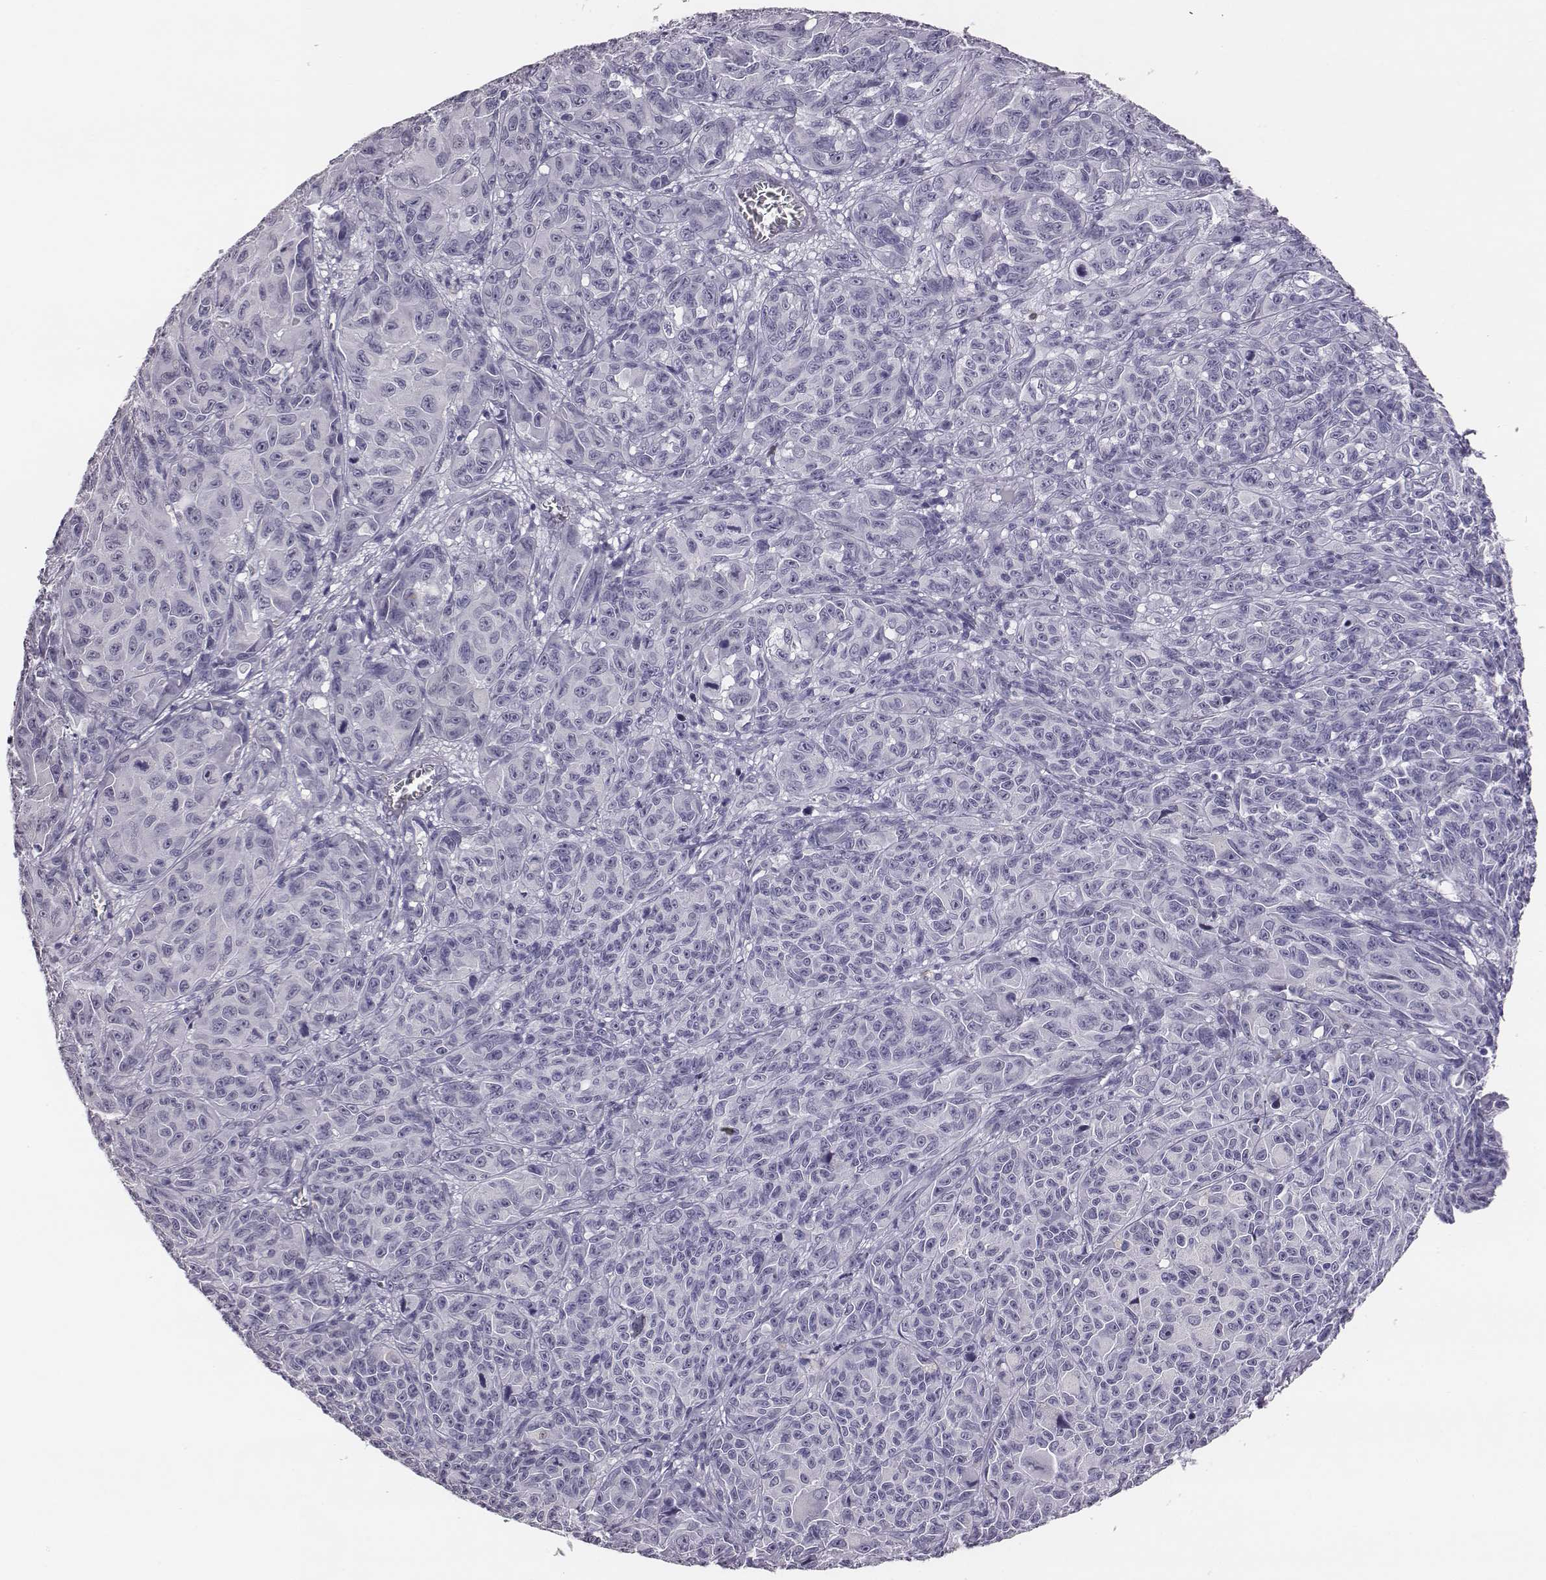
{"staining": {"intensity": "negative", "quantity": "none", "location": "none"}, "tissue": "melanoma", "cell_type": "Tumor cells", "image_type": "cancer", "snomed": [{"axis": "morphology", "description": "Malignant melanoma, NOS"}, {"axis": "topography", "description": "Vulva, labia, clitoris and Bartholin´s gland, NO"}], "caption": "Immunohistochemistry (IHC) image of neoplastic tissue: human melanoma stained with DAB (3,3'-diaminobenzidine) shows no significant protein positivity in tumor cells.", "gene": "ACOD1", "patient": {"sex": "female", "age": 75}}